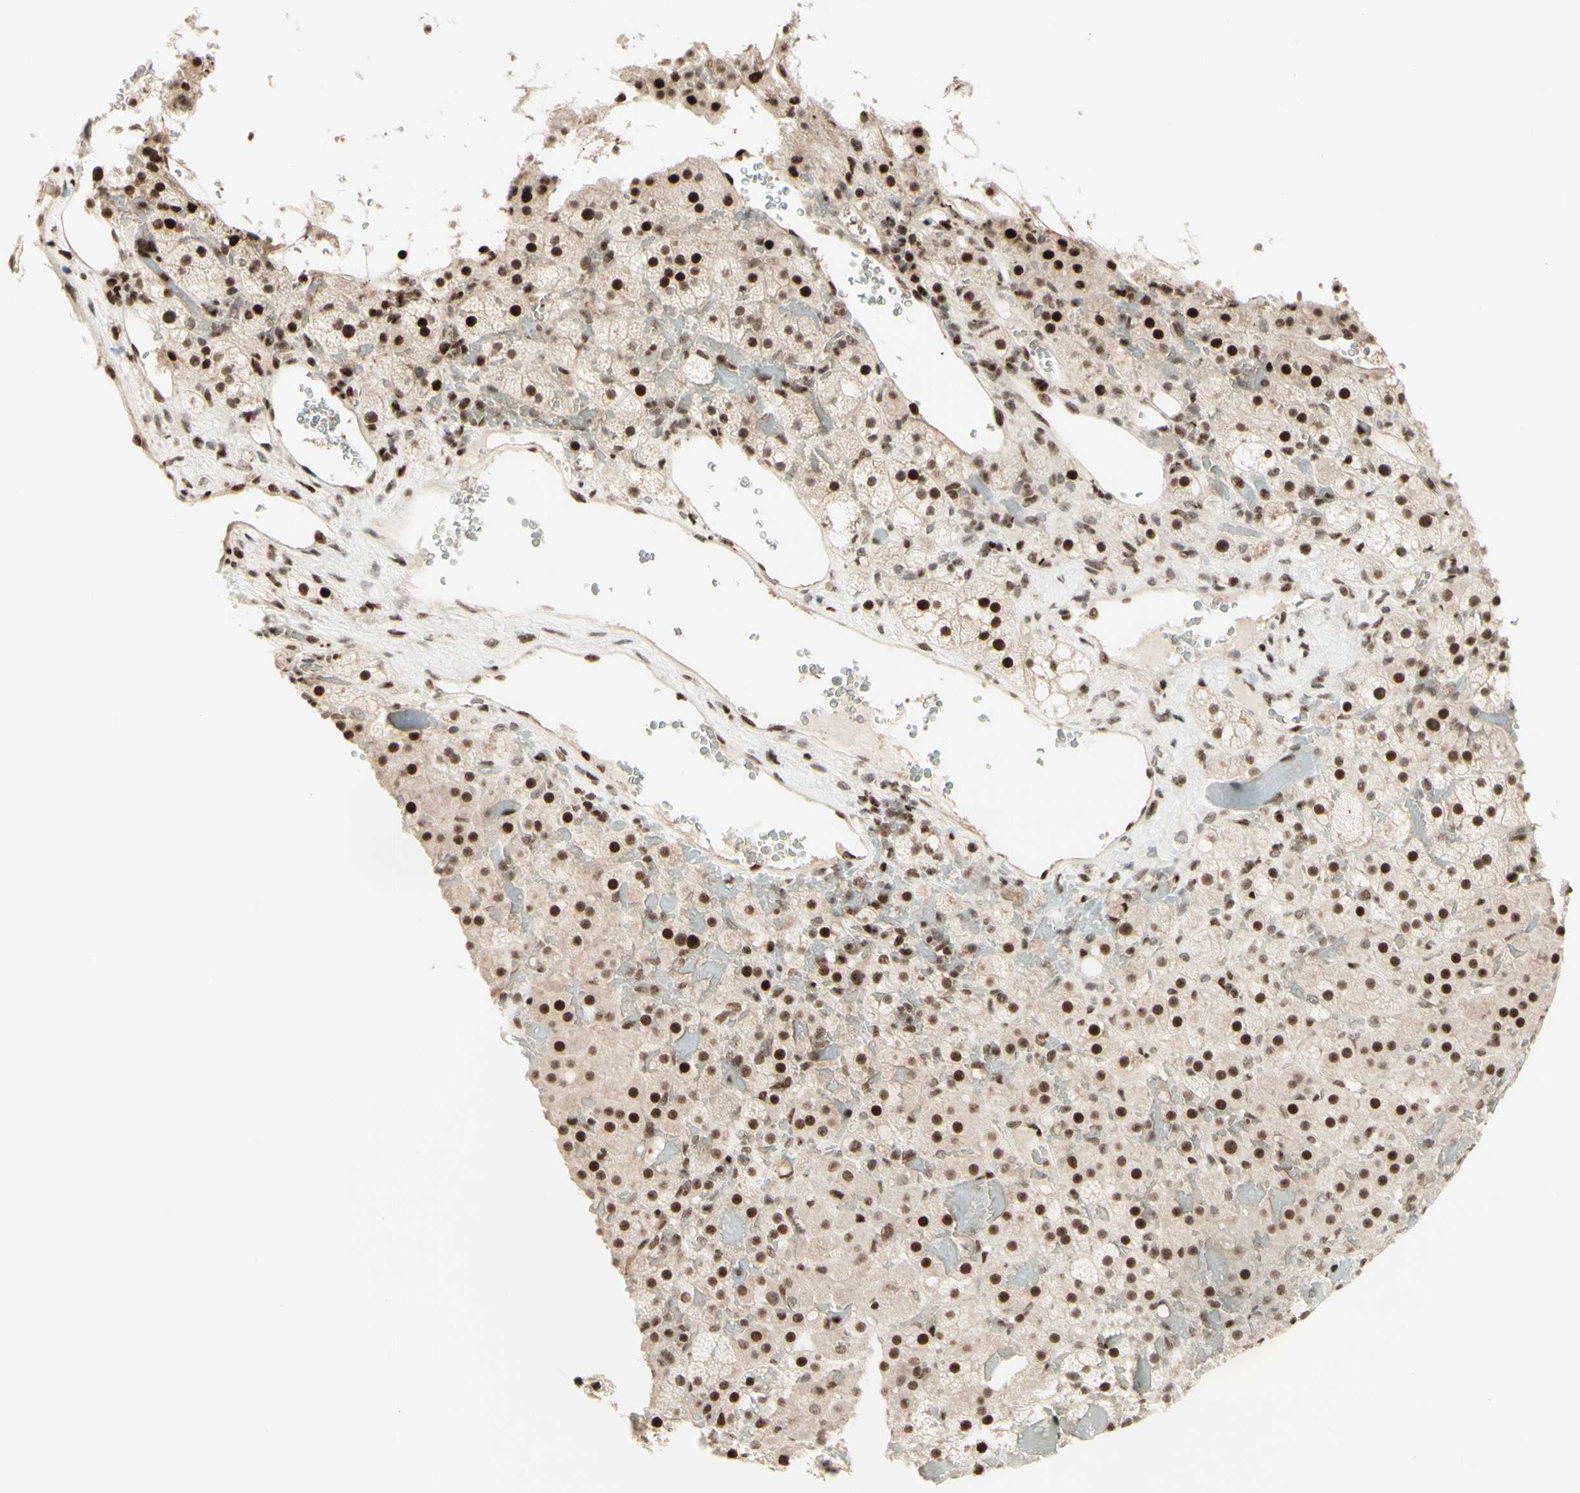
{"staining": {"intensity": "moderate", "quantity": ">75%", "location": "cytoplasmic/membranous,nuclear"}, "tissue": "adrenal gland", "cell_type": "Glandular cells", "image_type": "normal", "snomed": [{"axis": "morphology", "description": "Normal tissue, NOS"}, {"axis": "topography", "description": "Adrenal gland"}], "caption": "Adrenal gland stained for a protein reveals moderate cytoplasmic/membranous,nuclear positivity in glandular cells. The protein of interest is stained brown, and the nuclei are stained in blue (DAB IHC with brightfield microscopy, high magnification).", "gene": "CDKL5", "patient": {"sex": "female", "age": 59}}